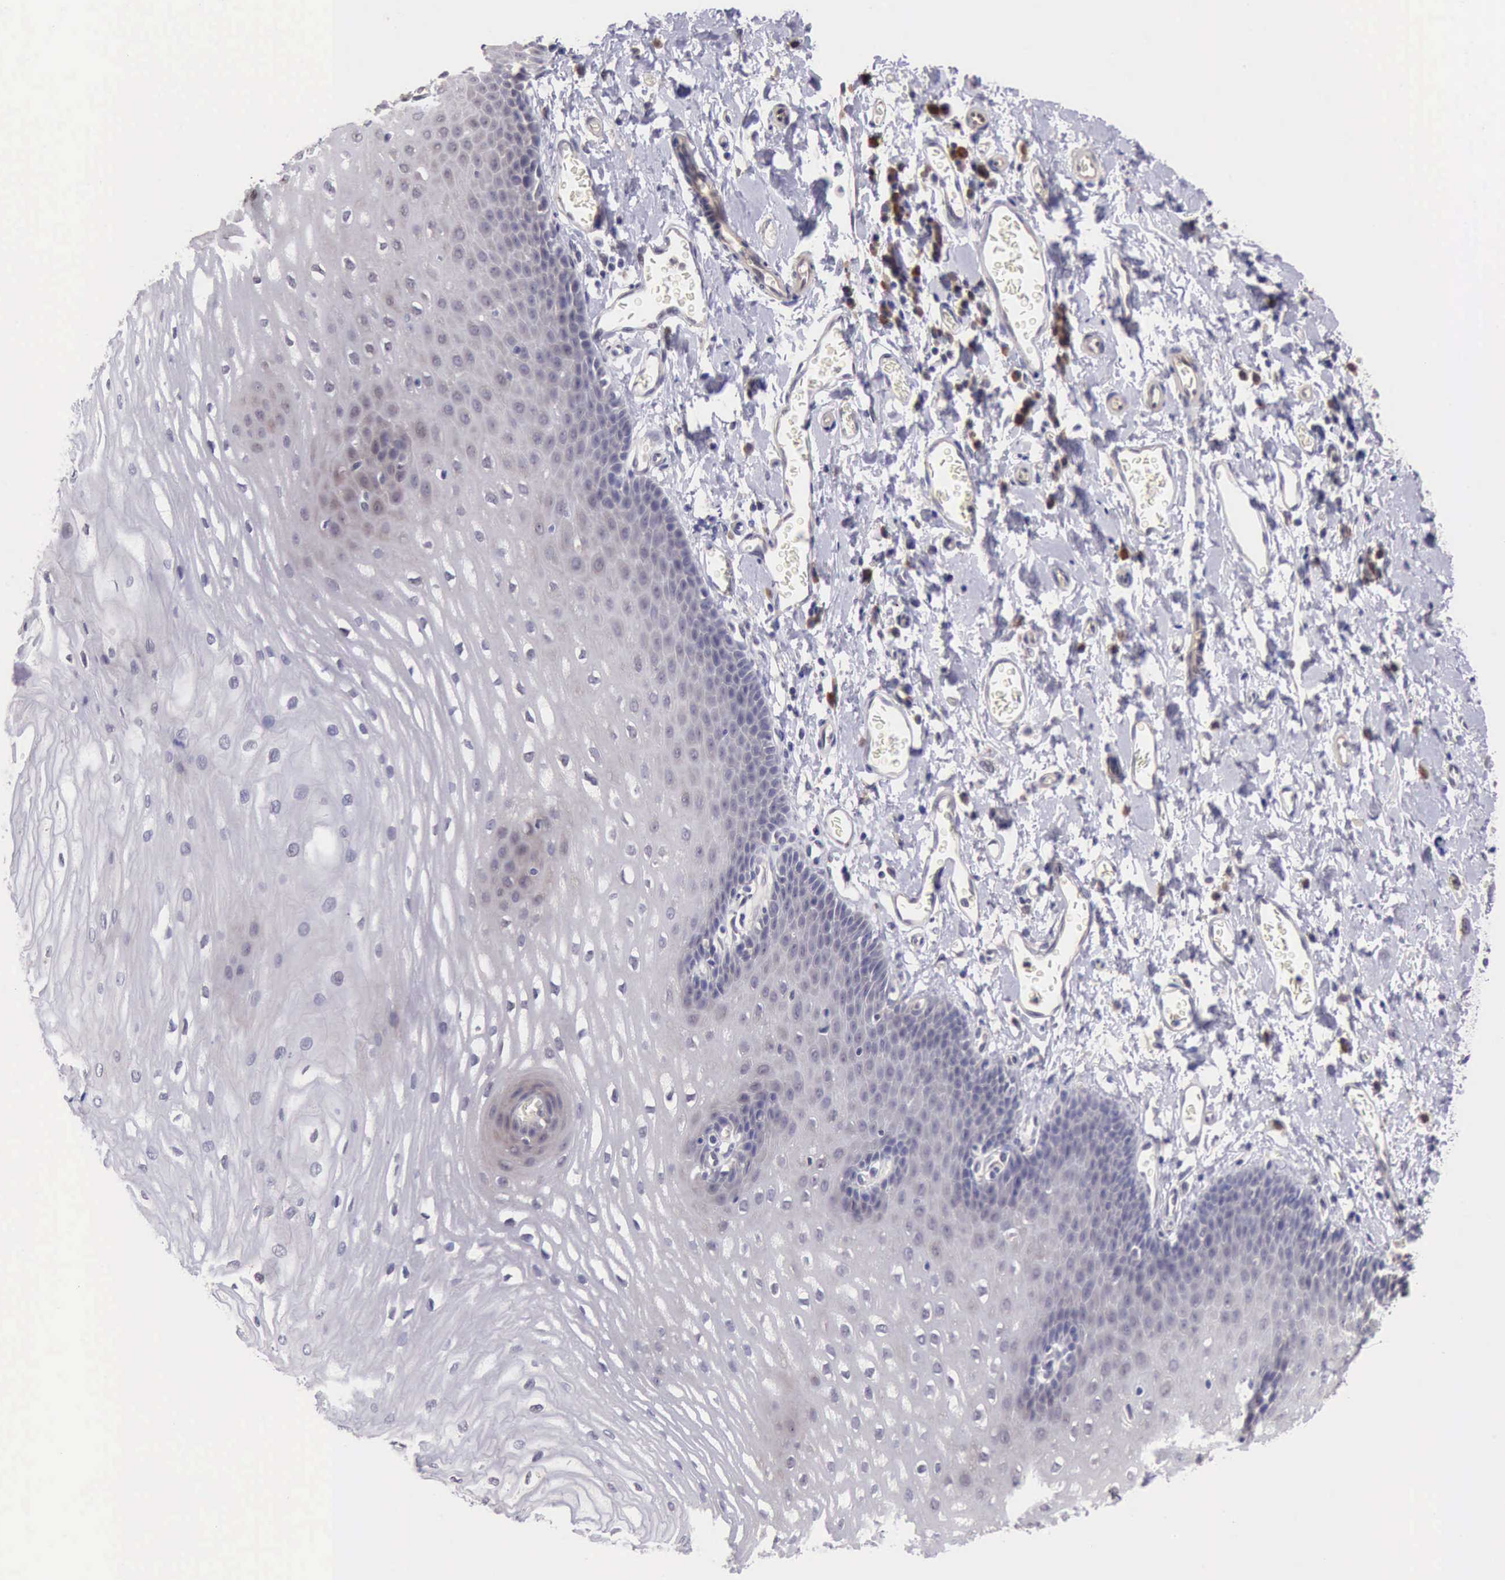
{"staining": {"intensity": "weak", "quantity": "<25%", "location": "cytoplasmic/membranous"}, "tissue": "esophagus", "cell_type": "Squamous epithelial cells", "image_type": "normal", "snomed": [{"axis": "morphology", "description": "Normal tissue, NOS"}, {"axis": "topography", "description": "Esophagus"}], "caption": "Squamous epithelial cells are negative for brown protein staining in unremarkable esophagus. (DAB immunohistochemistry with hematoxylin counter stain).", "gene": "DNAJB7", "patient": {"sex": "male", "age": 70}}